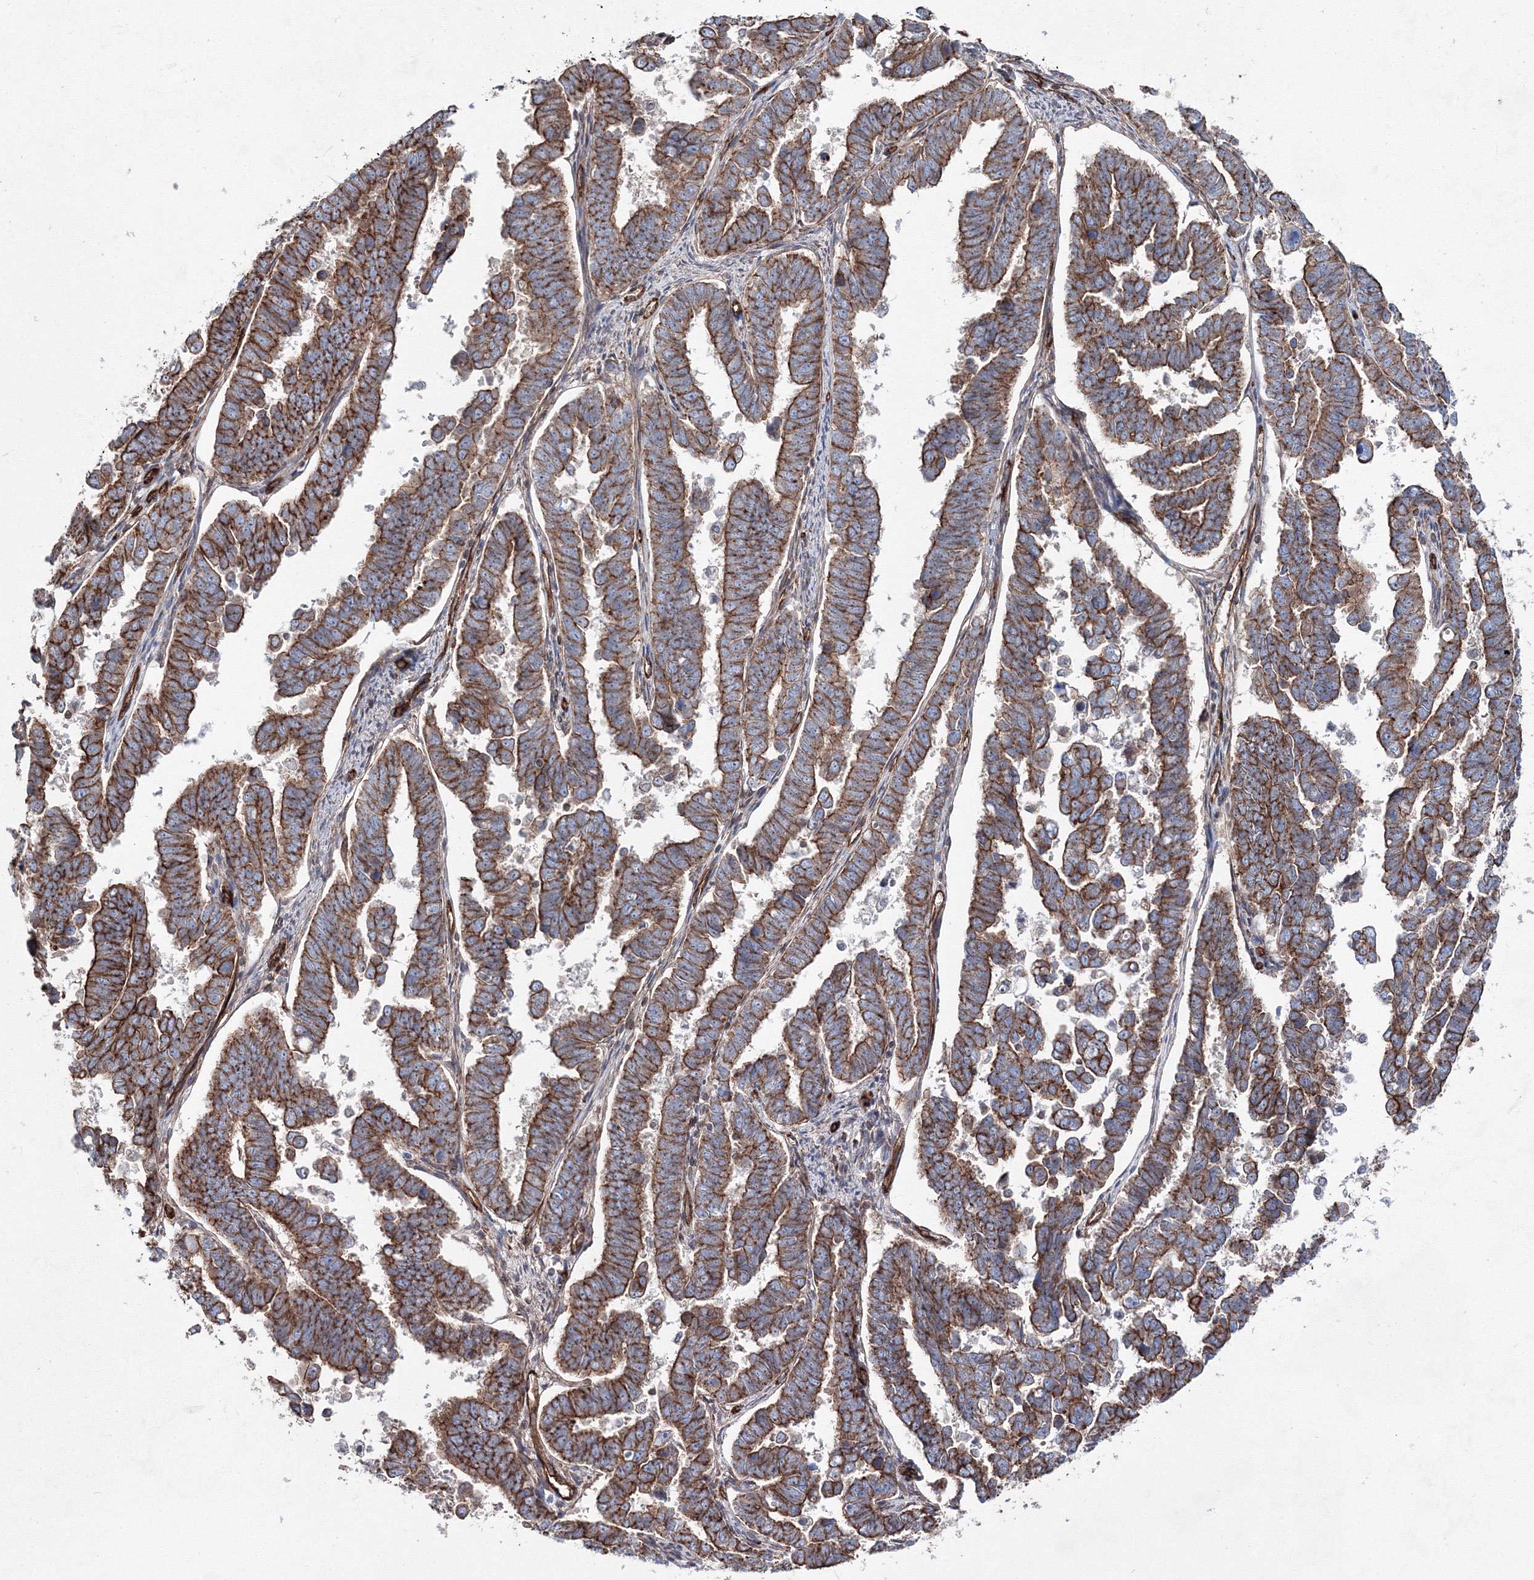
{"staining": {"intensity": "moderate", "quantity": ">75%", "location": "cytoplasmic/membranous"}, "tissue": "endometrial cancer", "cell_type": "Tumor cells", "image_type": "cancer", "snomed": [{"axis": "morphology", "description": "Adenocarcinoma, NOS"}, {"axis": "topography", "description": "Endometrium"}], "caption": "Tumor cells show moderate cytoplasmic/membranous positivity in approximately >75% of cells in adenocarcinoma (endometrial).", "gene": "ANKRD37", "patient": {"sex": "female", "age": 75}}